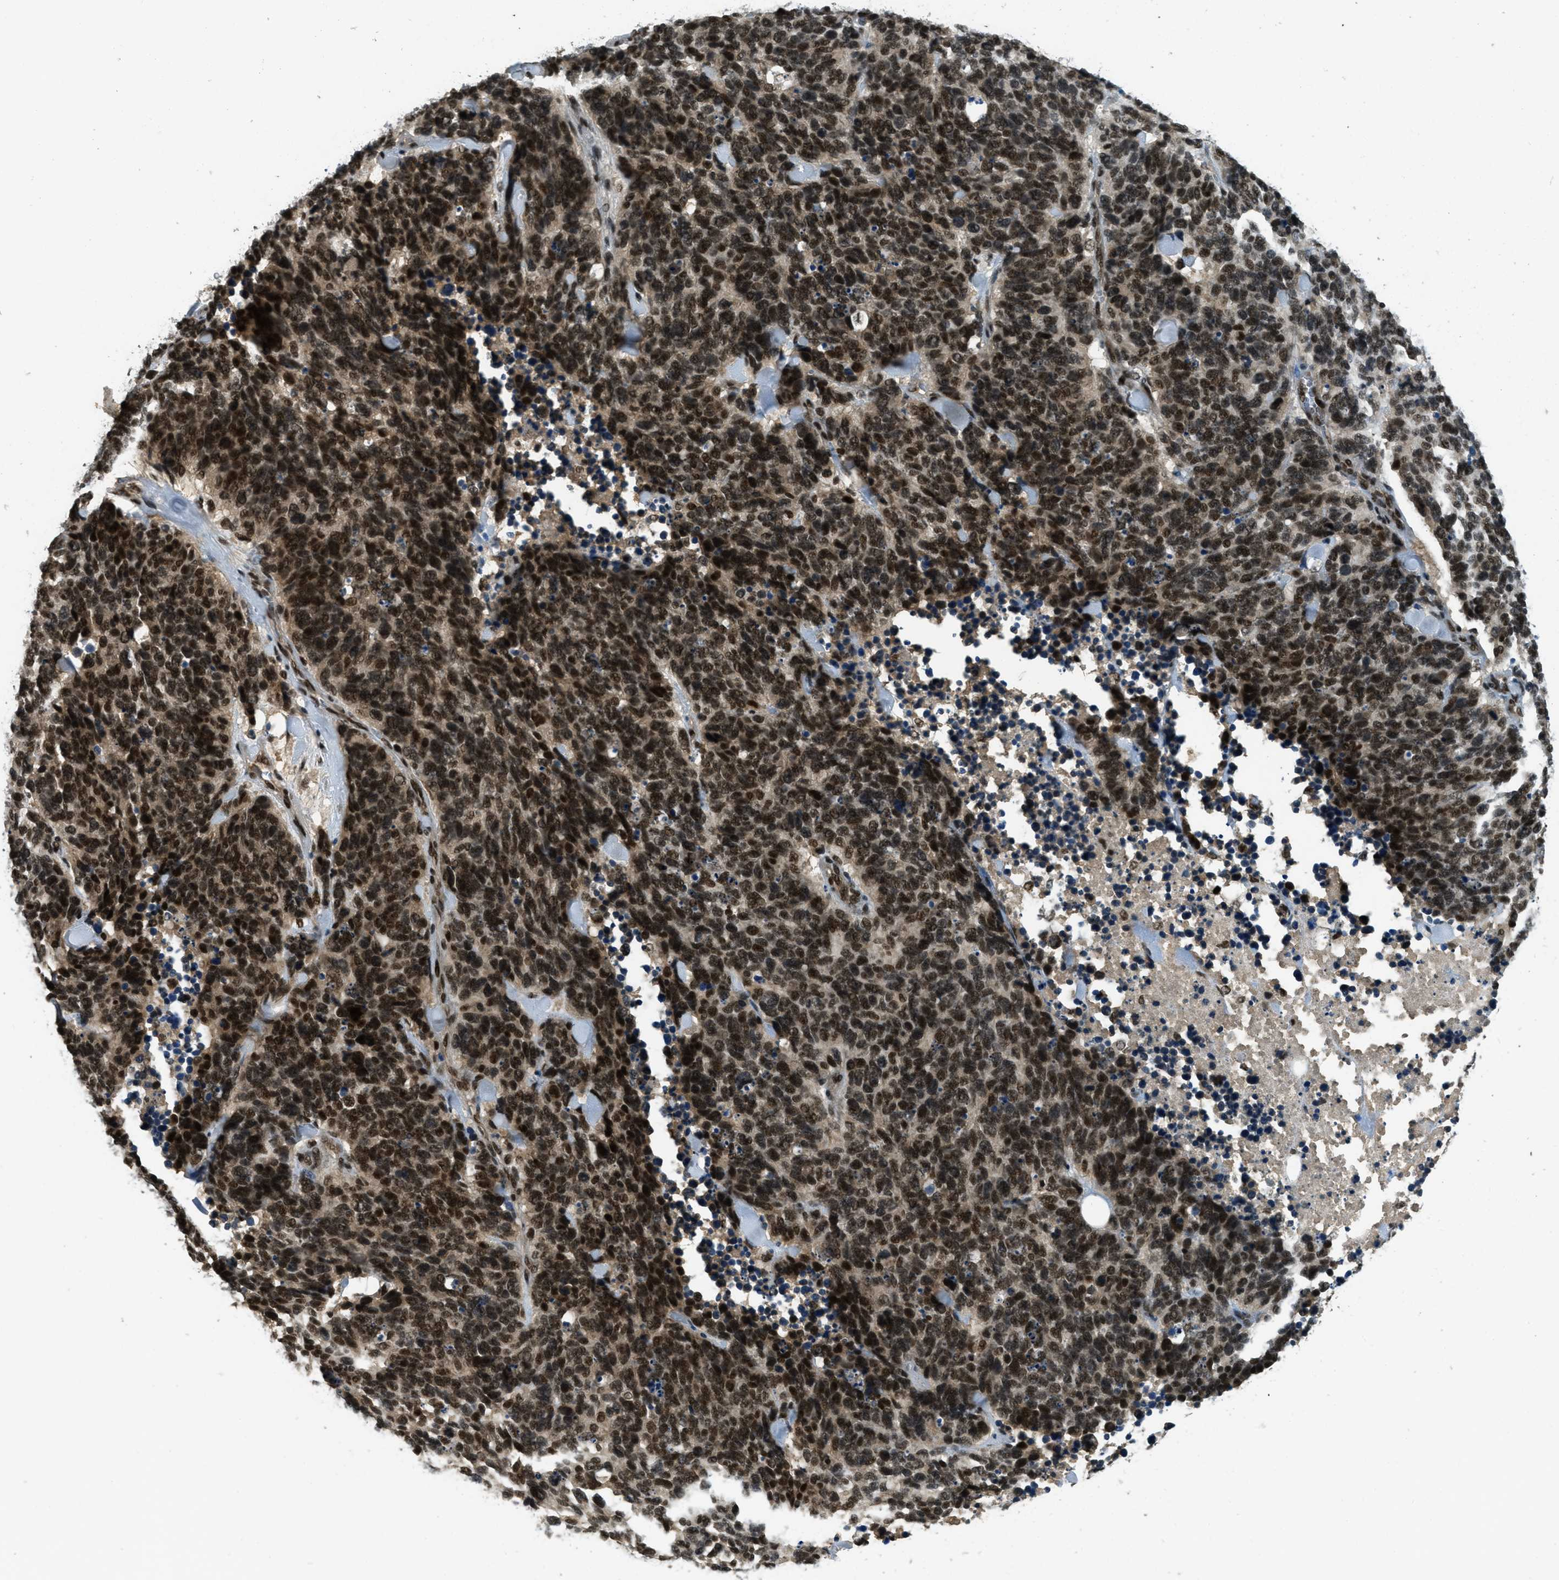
{"staining": {"intensity": "strong", "quantity": ">75%", "location": "nuclear"}, "tissue": "lung cancer", "cell_type": "Tumor cells", "image_type": "cancer", "snomed": [{"axis": "morphology", "description": "Neoplasm, malignant, NOS"}, {"axis": "topography", "description": "Lung"}], "caption": "A micrograph showing strong nuclear expression in about >75% of tumor cells in lung cancer (malignant neoplasm), as visualized by brown immunohistochemical staining.", "gene": "ZNF148", "patient": {"sex": "female", "age": 58}}